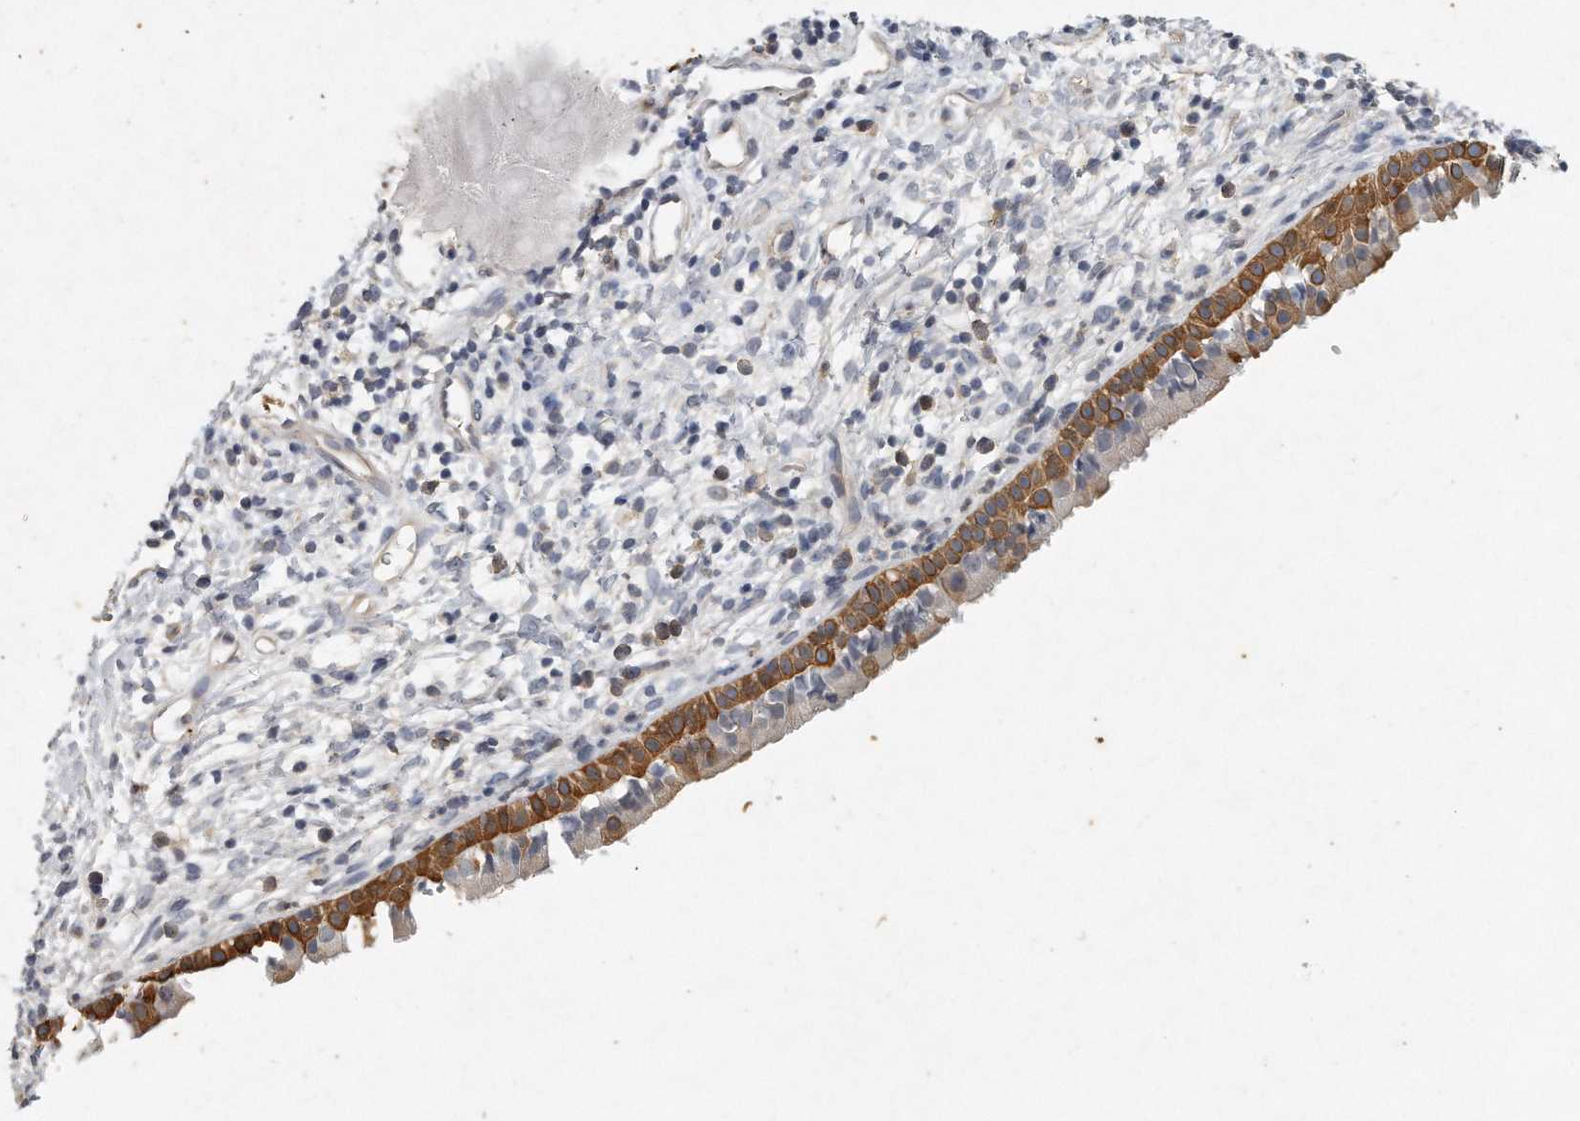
{"staining": {"intensity": "moderate", "quantity": "25%-75%", "location": "cytoplasmic/membranous"}, "tissue": "nasopharynx", "cell_type": "Respiratory epithelial cells", "image_type": "normal", "snomed": [{"axis": "morphology", "description": "Normal tissue, NOS"}, {"axis": "topography", "description": "Nasopharynx"}], "caption": "DAB immunohistochemical staining of normal human nasopharynx displays moderate cytoplasmic/membranous protein staining in about 25%-75% of respiratory epithelial cells.", "gene": "CAMK1", "patient": {"sex": "male", "age": 22}}